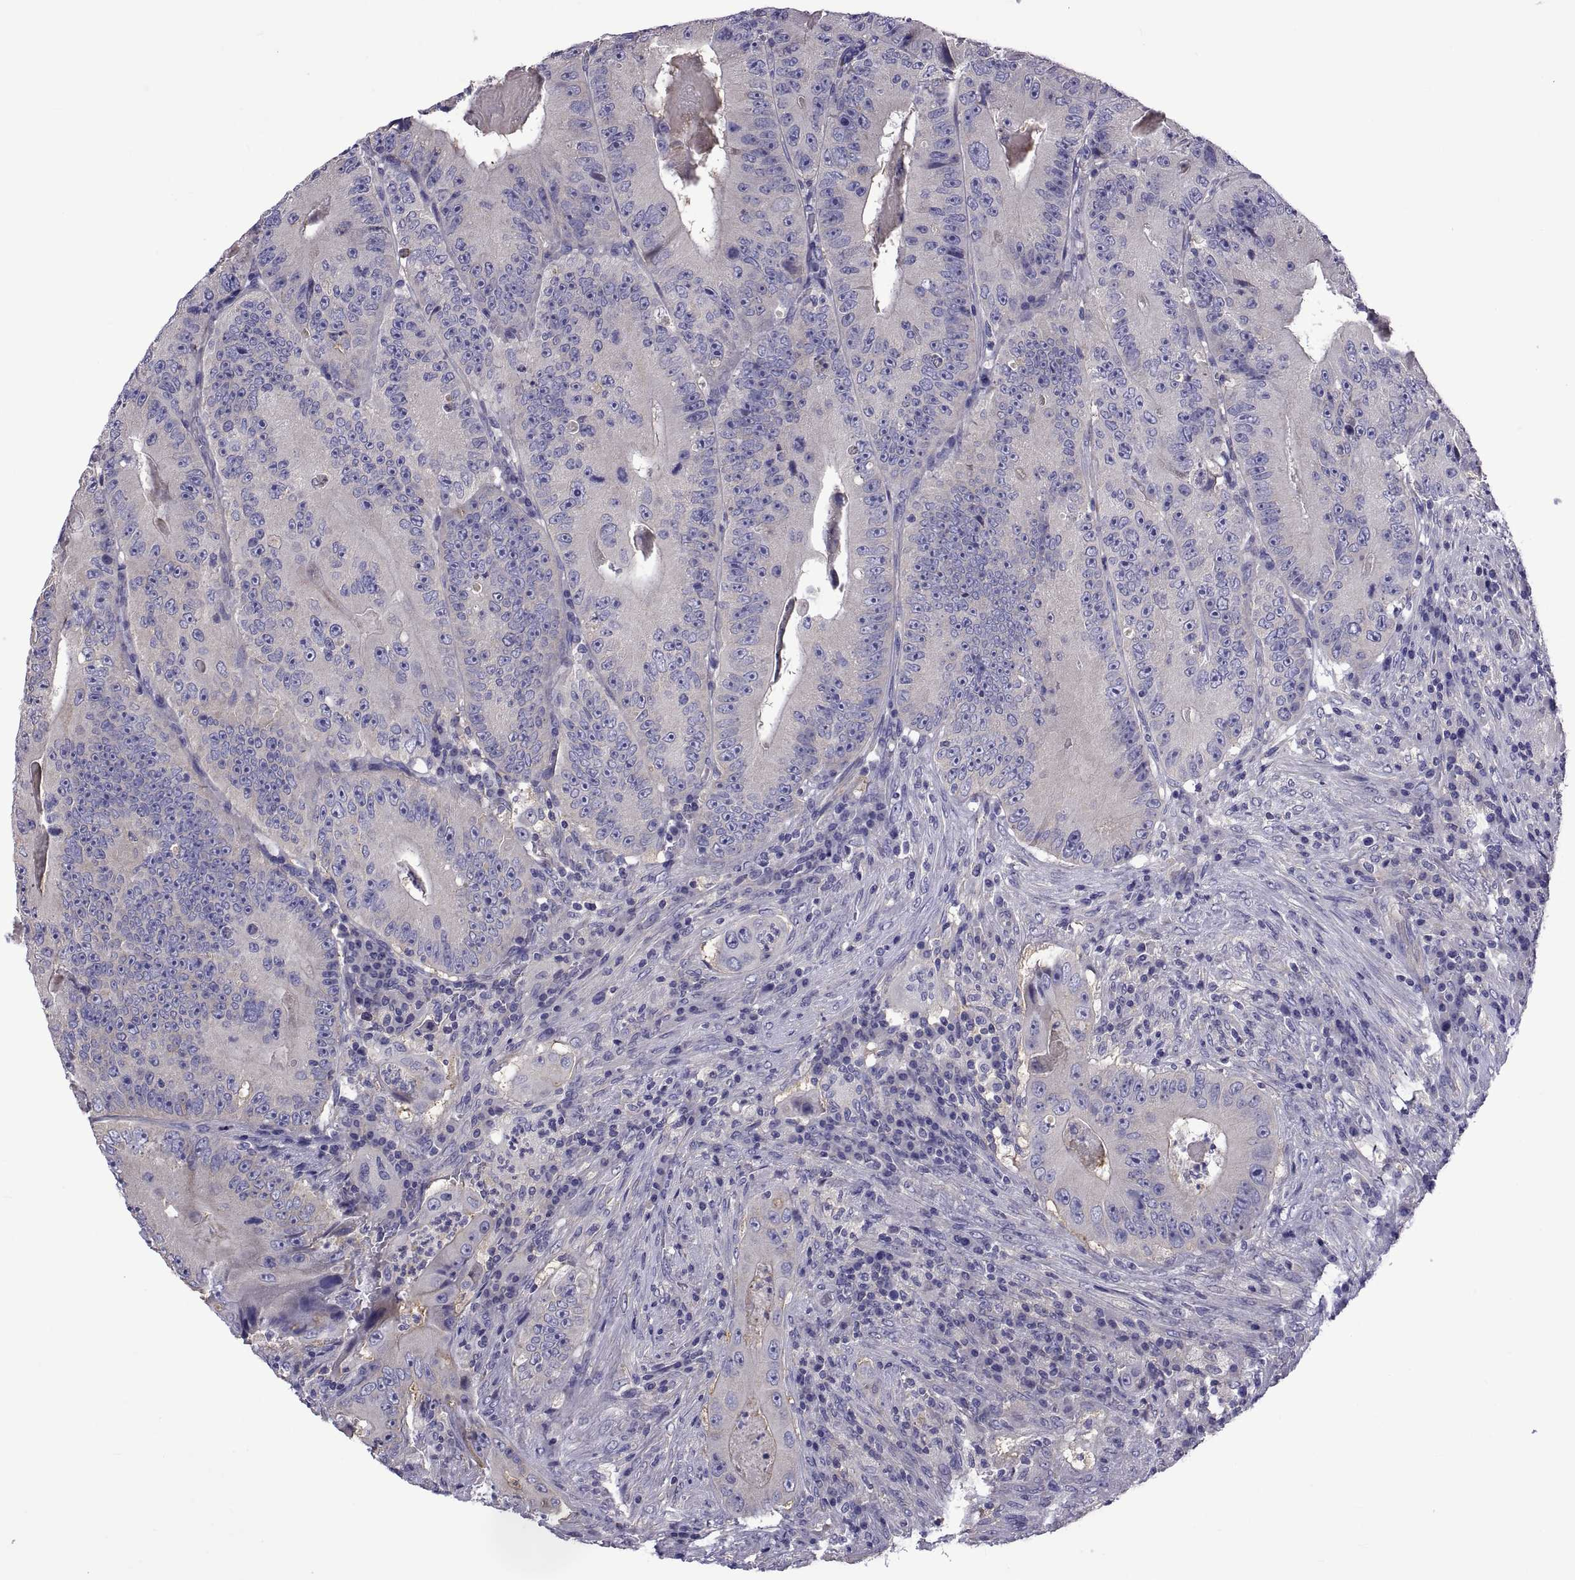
{"staining": {"intensity": "negative", "quantity": "none", "location": "none"}, "tissue": "colorectal cancer", "cell_type": "Tumor cells", "image_type": "cancer", "snomed": [{"axis": "morphology", "description": "Adenocarcinoma, NOS"}, {"axis": "topography", "description": "Colon"}], "caption": "A high-resolution histopathology image shows immunohistochemistry (IHC) staining of colorectal adenocarcinoma, which displays no significant positivity in tumor cells.", "gene": "TMC3", "patient": {"sex": "female", "age": 86}}